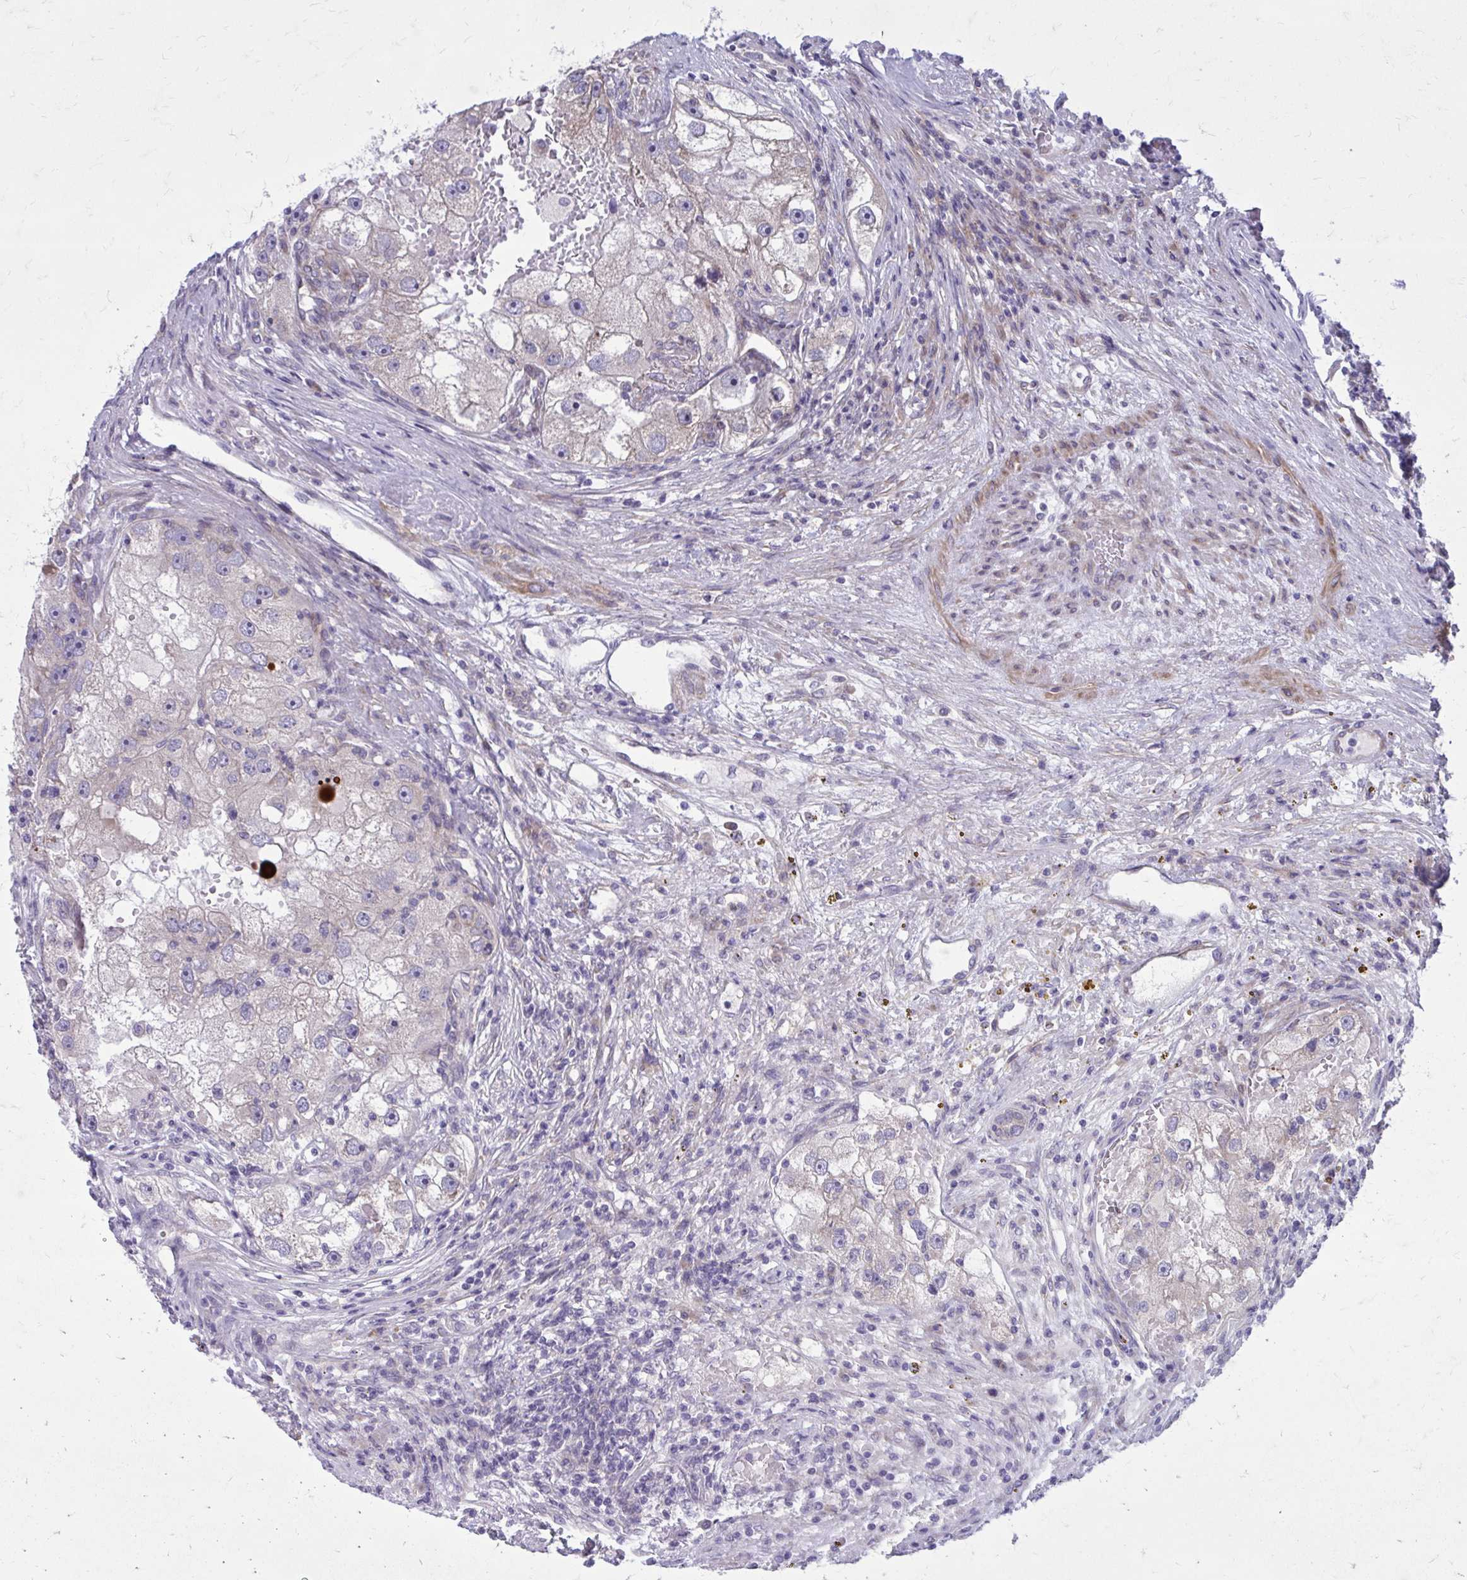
{"staining": {"intensity": "negative", "quantity": "none", "location": "none"}, "tissue": "renal cancer", "cell_type": "Tumor cells", "image_type": "cancer", "snomed": [{"axis": "morphology", "description": "Adenocarcinoma, NOS"}, {"axis": "topography", "description": "Kidney"}], "caption": "Immunohistochemistry of human adenocarcinoma (renal) shows no staining in tumor cells.", "gene": "GIGYF2", "patient": {"sex": "male", "age": 63}}